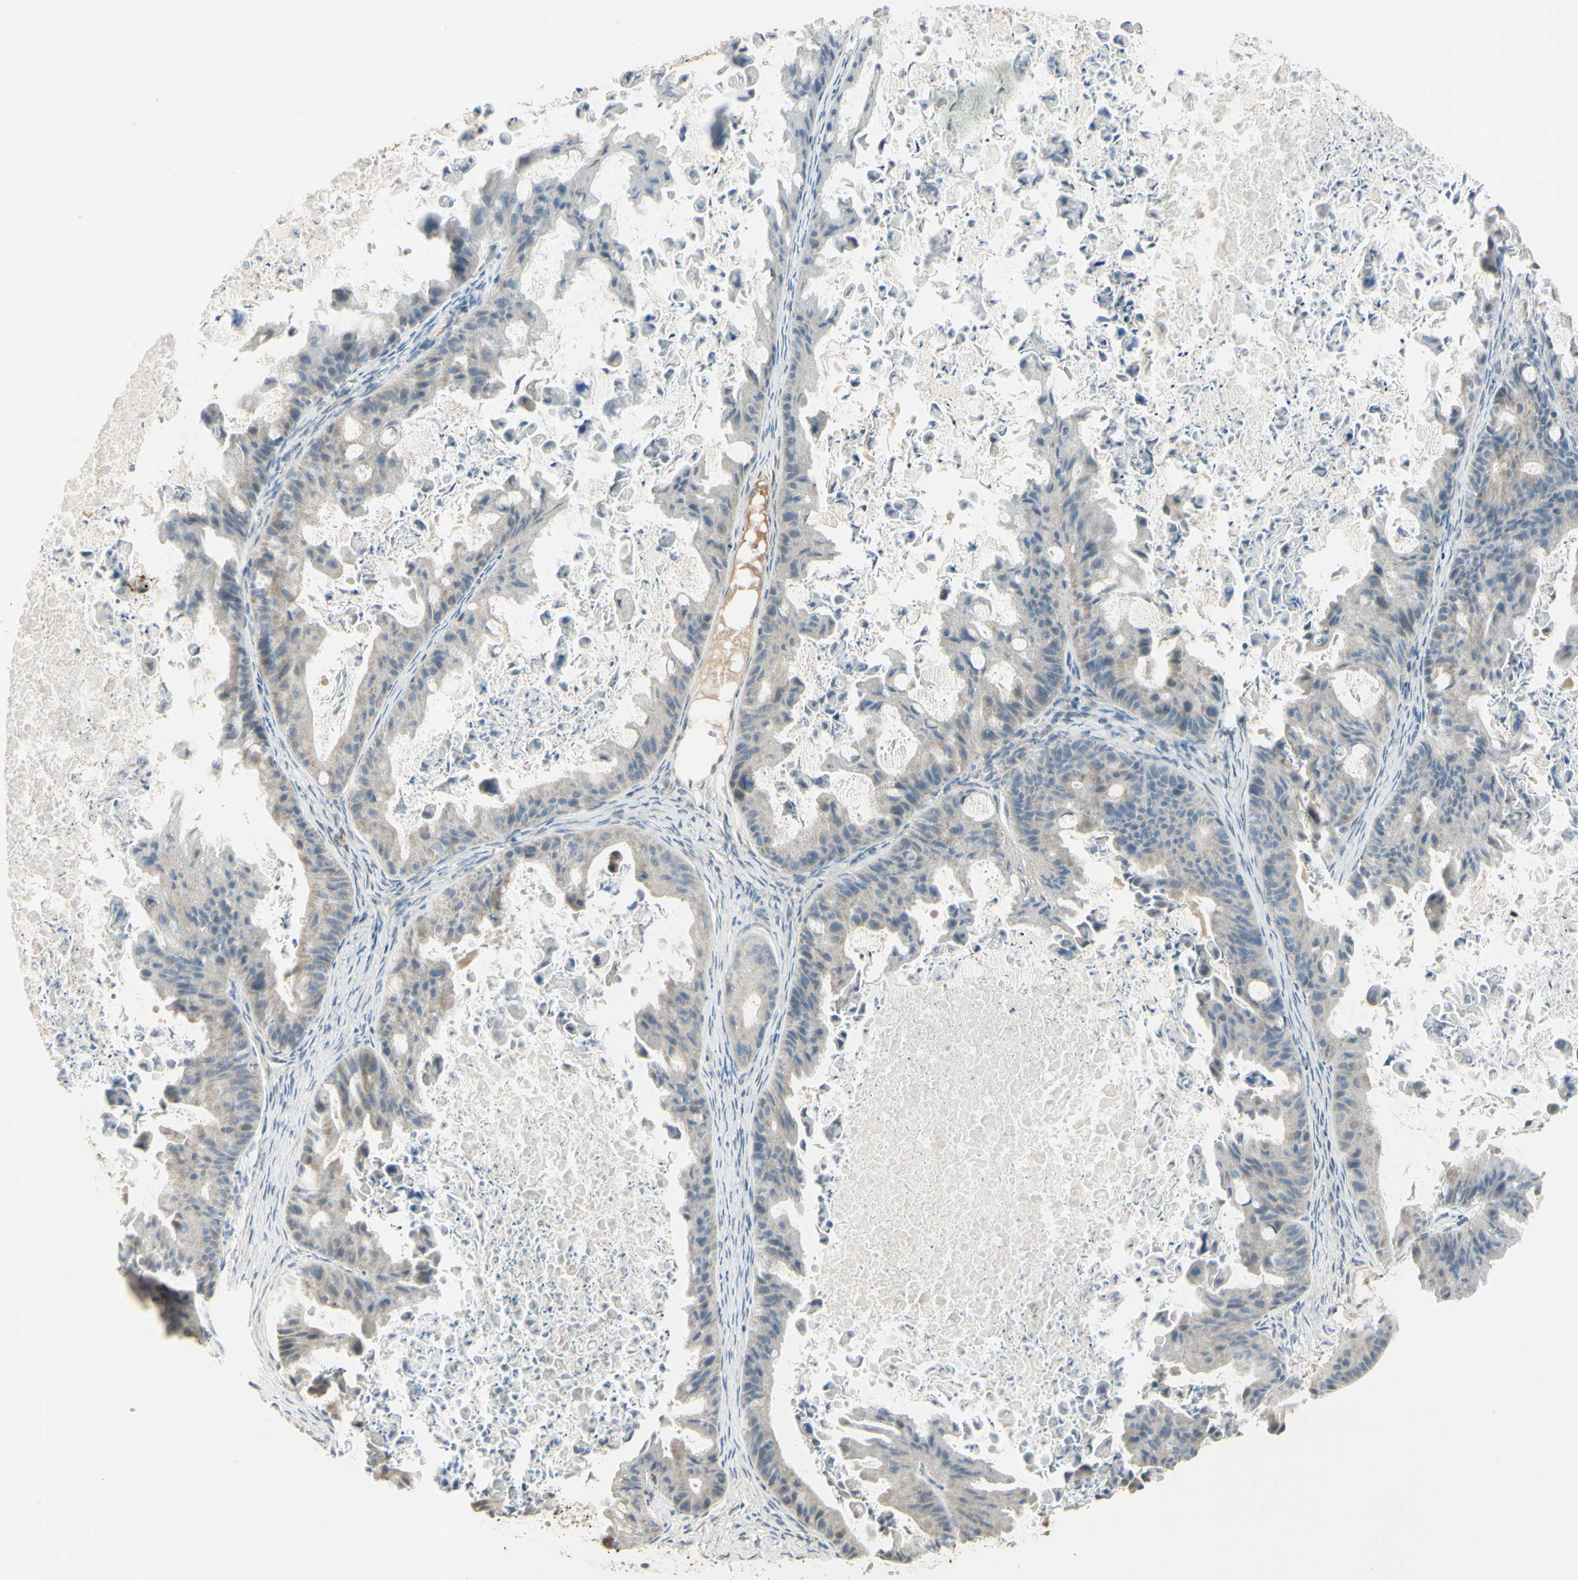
{"staining": {"intensity": "weak", "quantity": "25%-75%", "location": "cytoplasmic/membranous"}, "tissue": "ovarian cancer", "cell_type": "Tumor cells", "image_type": "cancer", "snomed": [{"axis": "morphology", "description": "Cystadenocarcinoma, mucinous, NOS"}, {"axis": "topography", "description": "Ovary"}], "caption": "This is an image of immunohistochemistry staining of ovarian mucinous cystadenocarcinoma, which shows weak expression in the cytoplasmic/membranous of tumor cells.", "gene": "ANGPTL1", "patient": {"sex": "female", "age": 37}}